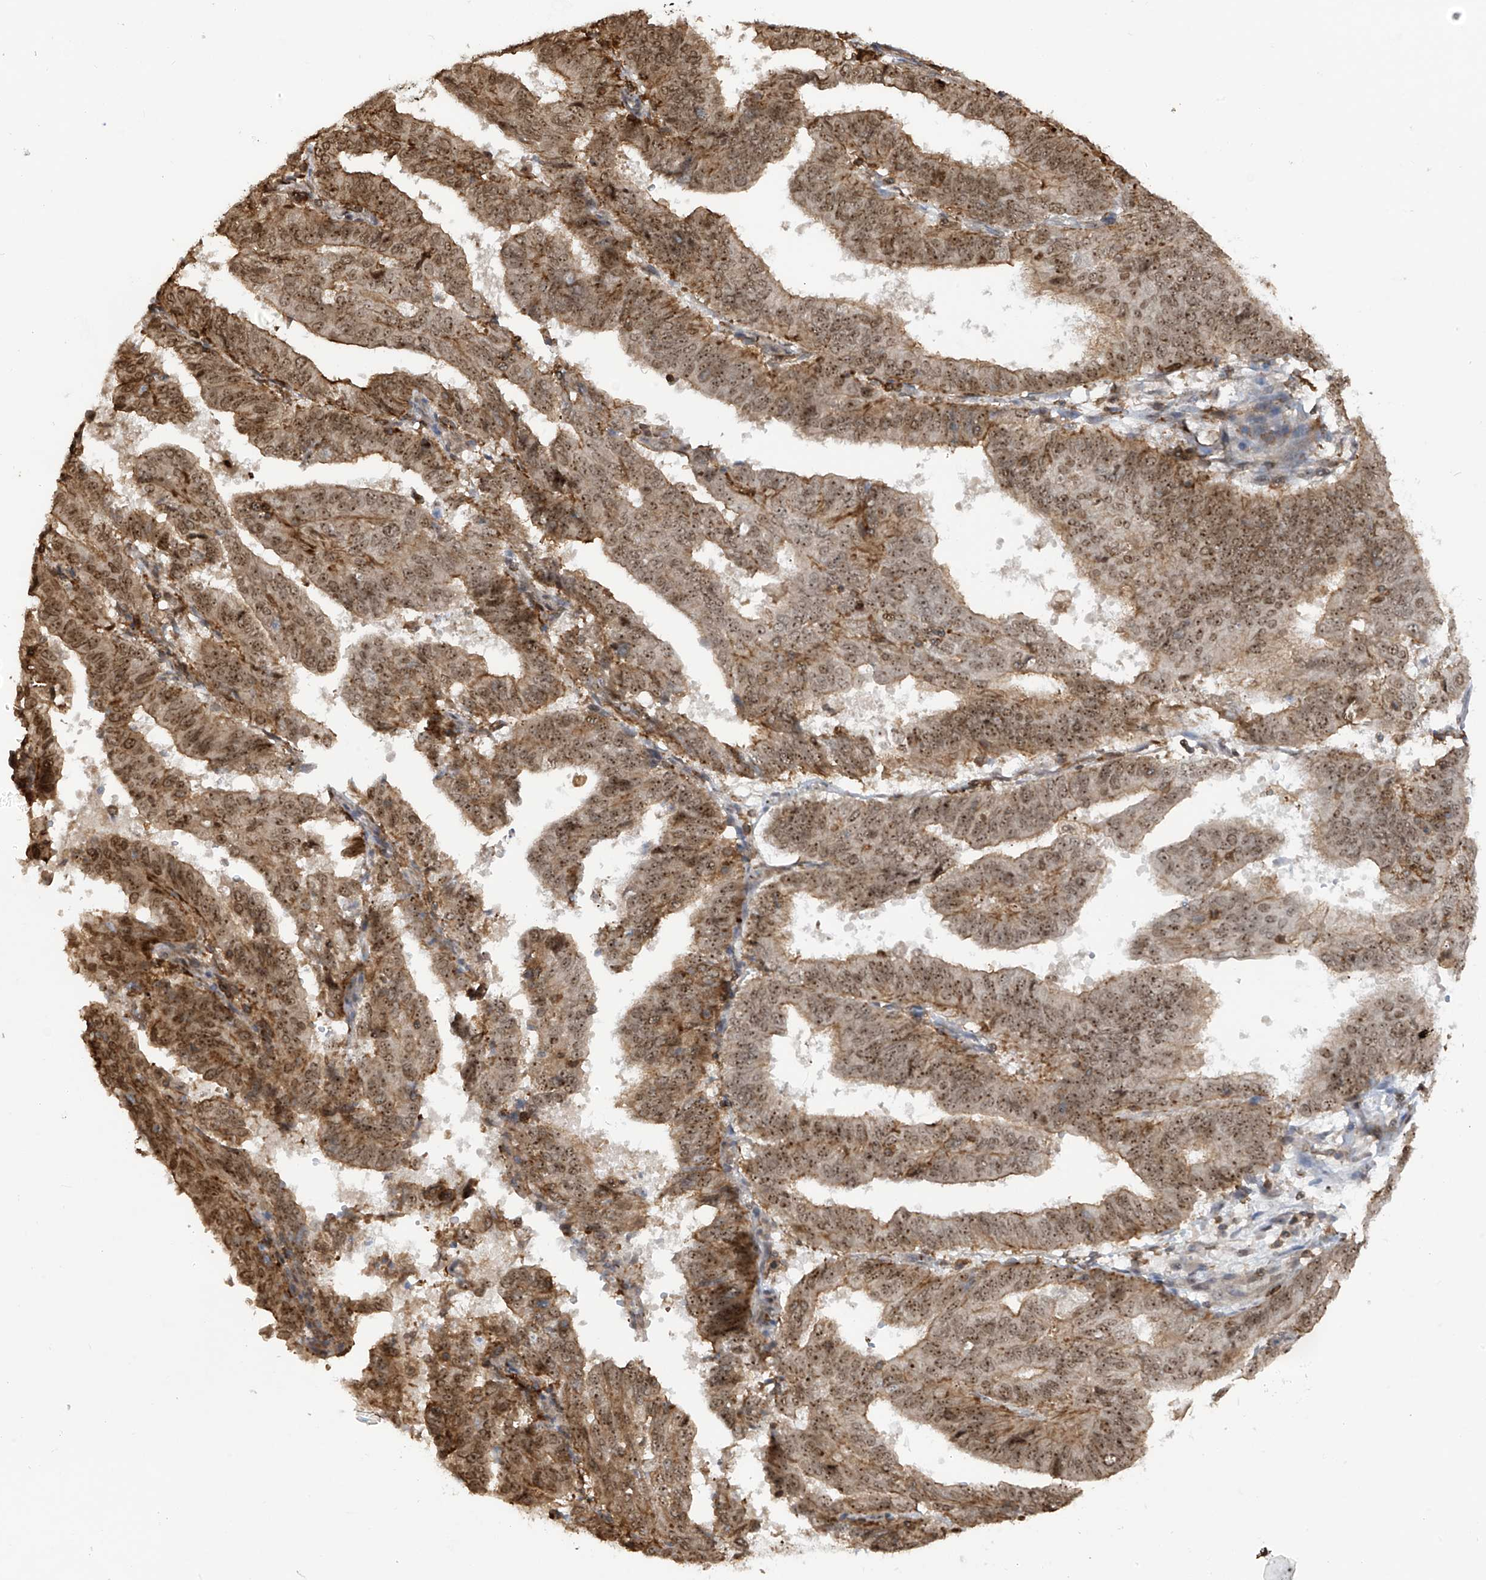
{"staining": {"intensity": "moderate", "quantity": ">75%", "location": "cytoplasmic/membranous,nuclear"}, "tissue": "endometrial cancer", "cell_type": "Tumor cells", "image_type": "cancer", "snomed": [{"axis": "morphology", "description": "Adenocarcinoma, NOS"}, {"axis": "topography", "description": "Uterus"}], "caption": "Immunohistochemistry (IHC) histopathology image of neoplastic tissue: human endometrial adenocarcinoma stained using IHC reveals medium levels of moderate protein expression localized specifically in the cytoplasmic/membranous and nuclear of tumor cells, appearing as a cytoplasmic/membranous and nuclear brown color.", "gene": "REPIN1", "patient": {"sex": "female", "age": 77}}